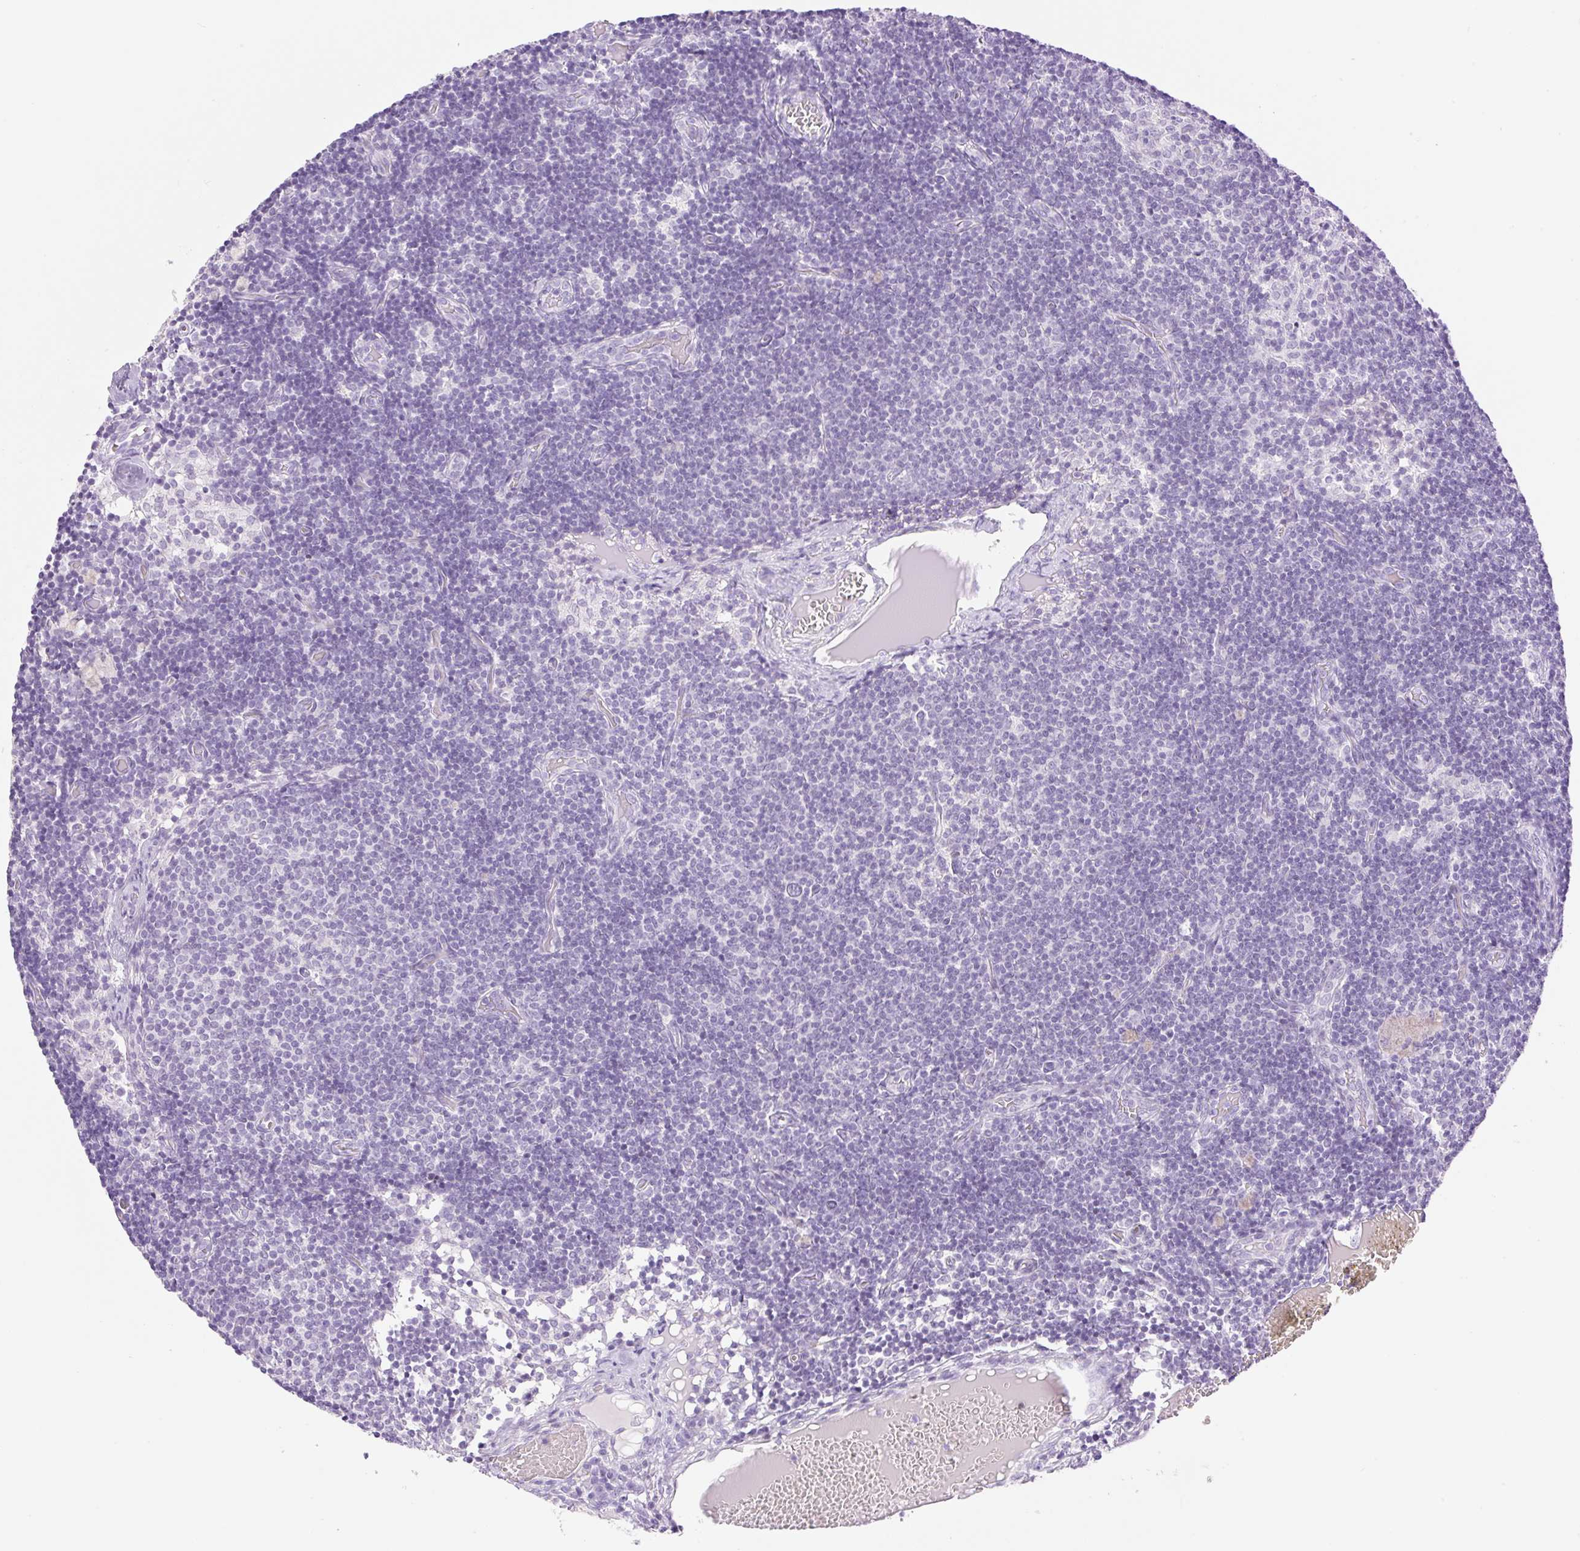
{"staining": {"intensity": "negative", "quantity": "none", "location": "none"}, "tissue": "lymph node", "cell_type": "Germinal center cells", "image_type": "normal", "snomed": [{"axis": "morphology", "description": "Normal tissue, NOS"}, {"axis": "topography", "description": "Lymph node"}], "caption": "IHC of benign lymph node exhibits no positivity in germinal center cells. (Immunohistochemistry, brightfield microscopy, high magnification).", "gene": "SP140L", "patient": {"sex": "female", "age": 31}}